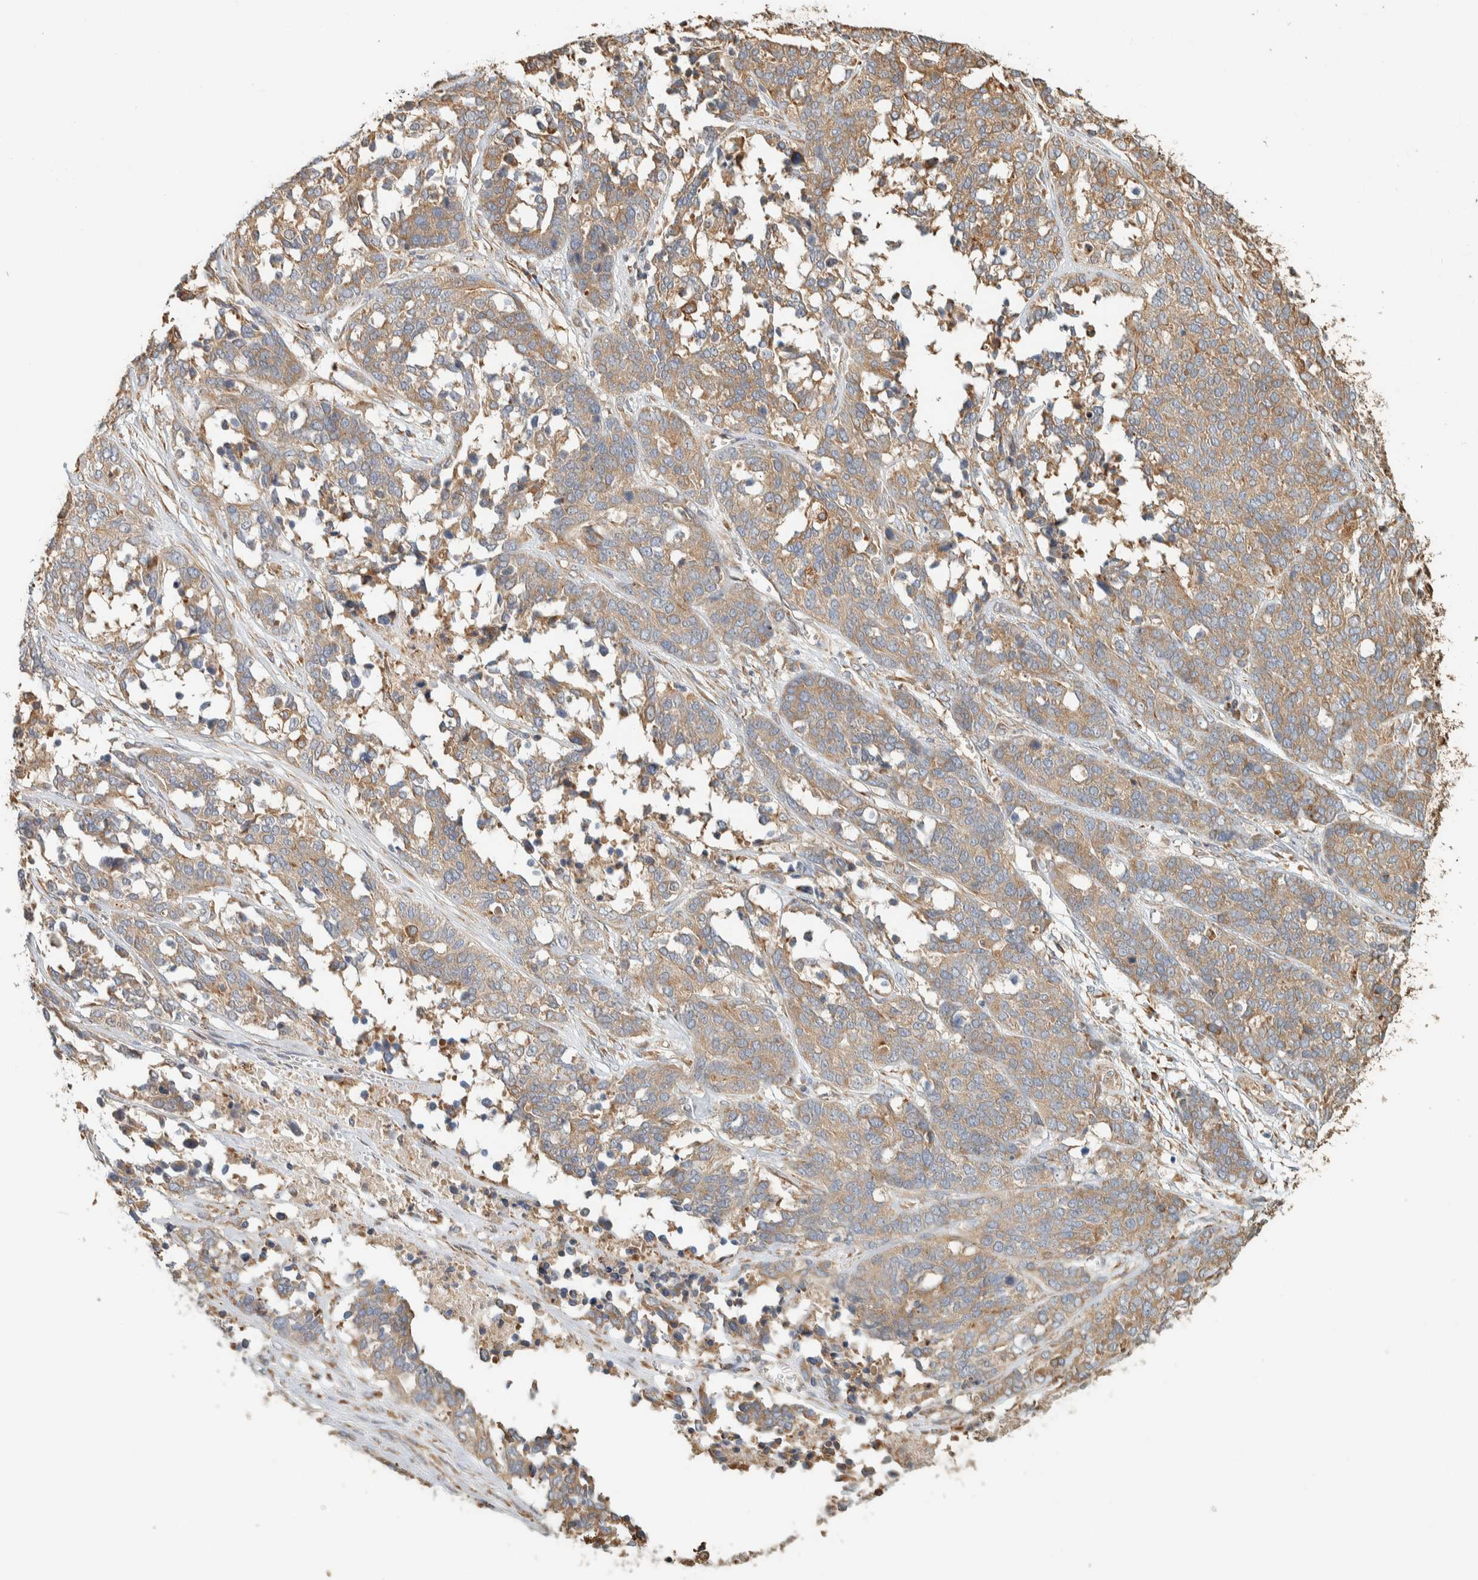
{"staining": {"intensity": "moderate", "quantity": ">75%", "location": "cytoplasmic/membranous"}, "tissue": "ovarian cancer", "cell_type": "Tumor cells", "image_type": "cancer", "snomed": [{"axis": "morphology", "description": "Cystadenocarcinoma, serous, NOS"}, {"axis": "topography", "description": "Ovary"}], "caption": "The histopathology image reveals a brown stain indicating the presence of a protein in the cytoplasmic/membranous of tumor cells in ovarian cancer (serous cystadenocarcinoma).", "gene": "RAB11FIP1", "patient": {"sex": "female", "age": 44}}